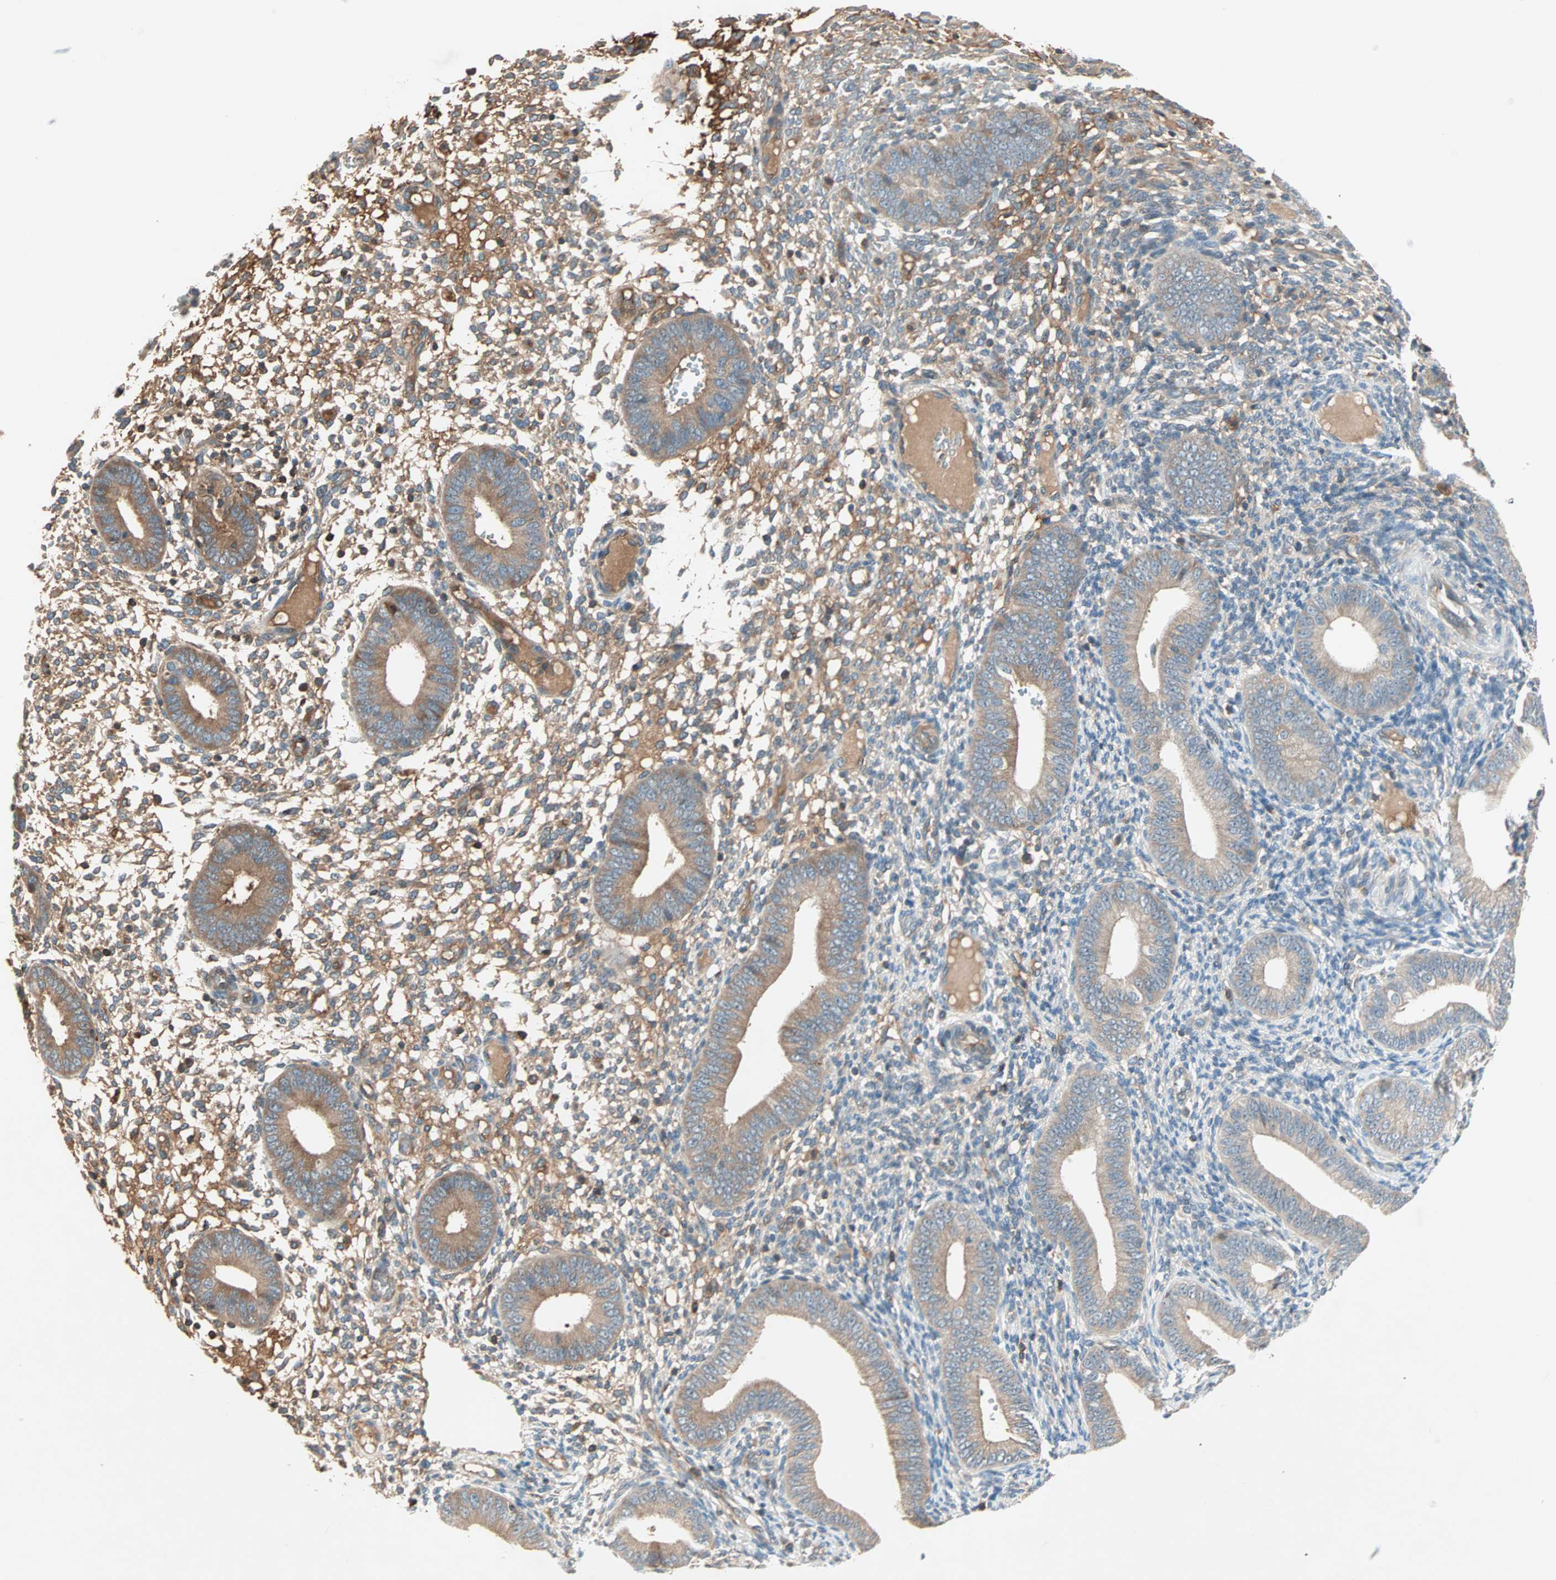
{"staining": {"intensity": "moderate", "quantity": ">75%", "location": "cytoplasmic/membranous"}, "tissue": "endometrium", "cell_type": "Cells in endometrial stroma", "image_type": "normal", "snomed": [{"axis": "morphology", "description": "Normal tissue, NOS"}, {"axis": "topography", "description": "Endometrium"}], "caption": "This histopathology image exhibits normal endometrium stained with immunohistochemistry (IHC) to label a protein in brown. The cytoplasmic/membranous of cells in endometrial stroma show moderate positivity for the protein. Nuclei are counter-stained blue.", "gene": "TEC", "patient": {"sex": "female", "age": 42}}